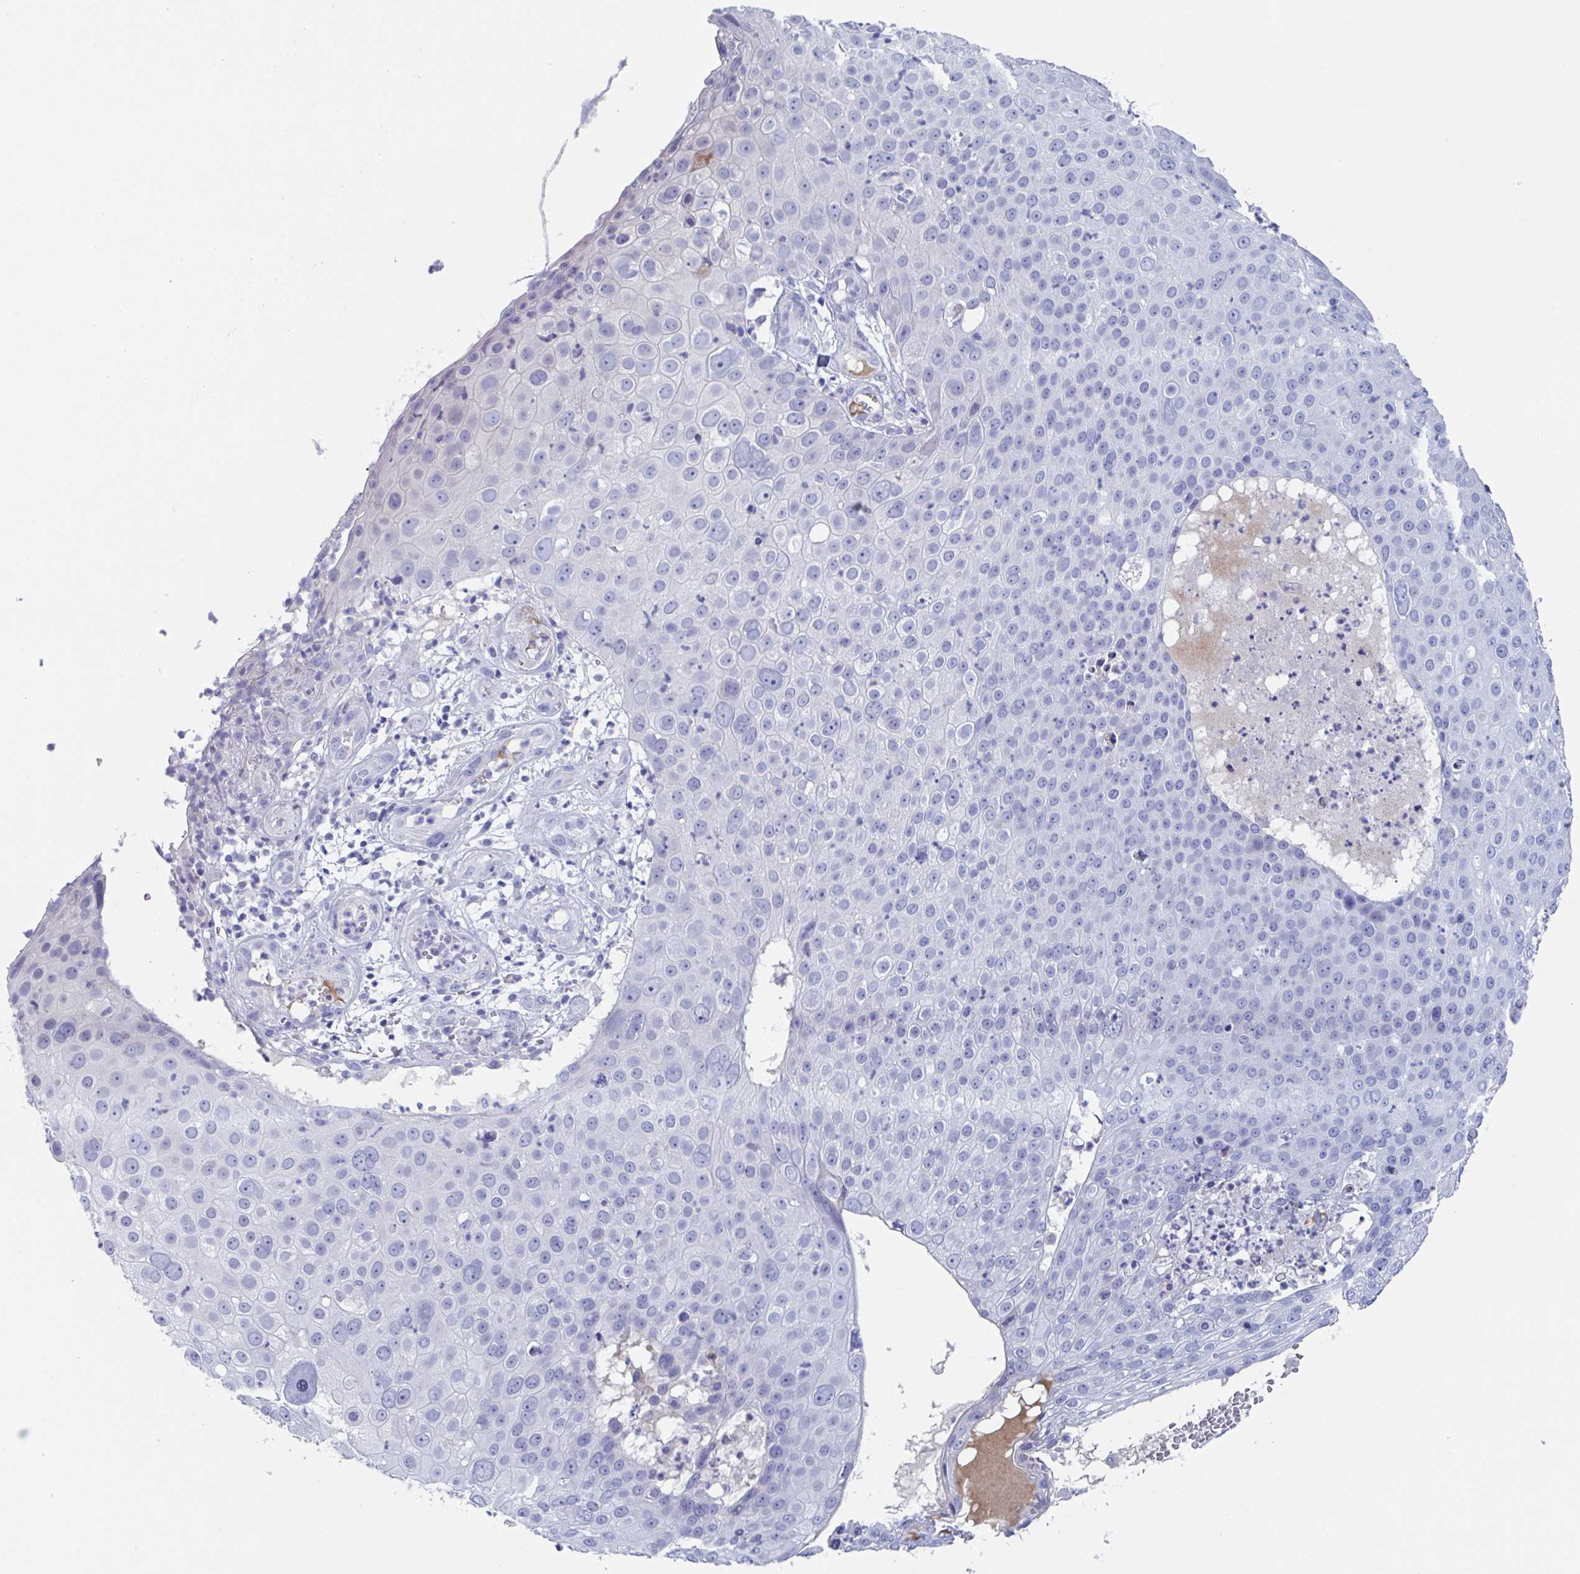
{"staining": {"intensity": "negative", "quantity": "none", "location": "none"}, "tissue": "skin cancer", "cell_type": "Tumor cells", "image_type": "cancer", "snomed": [{"axis": "morphology", "description": "Squamous cell carcinoma, NOS"}, {"axis": "topography", "description": "Skin"}], "caption": "A micrograph of human skin squamous cell carcinoma is negative for staining in tumor cells.", "gene": "NT5C3B", "patient": {"sex": "male", "age": 71}}